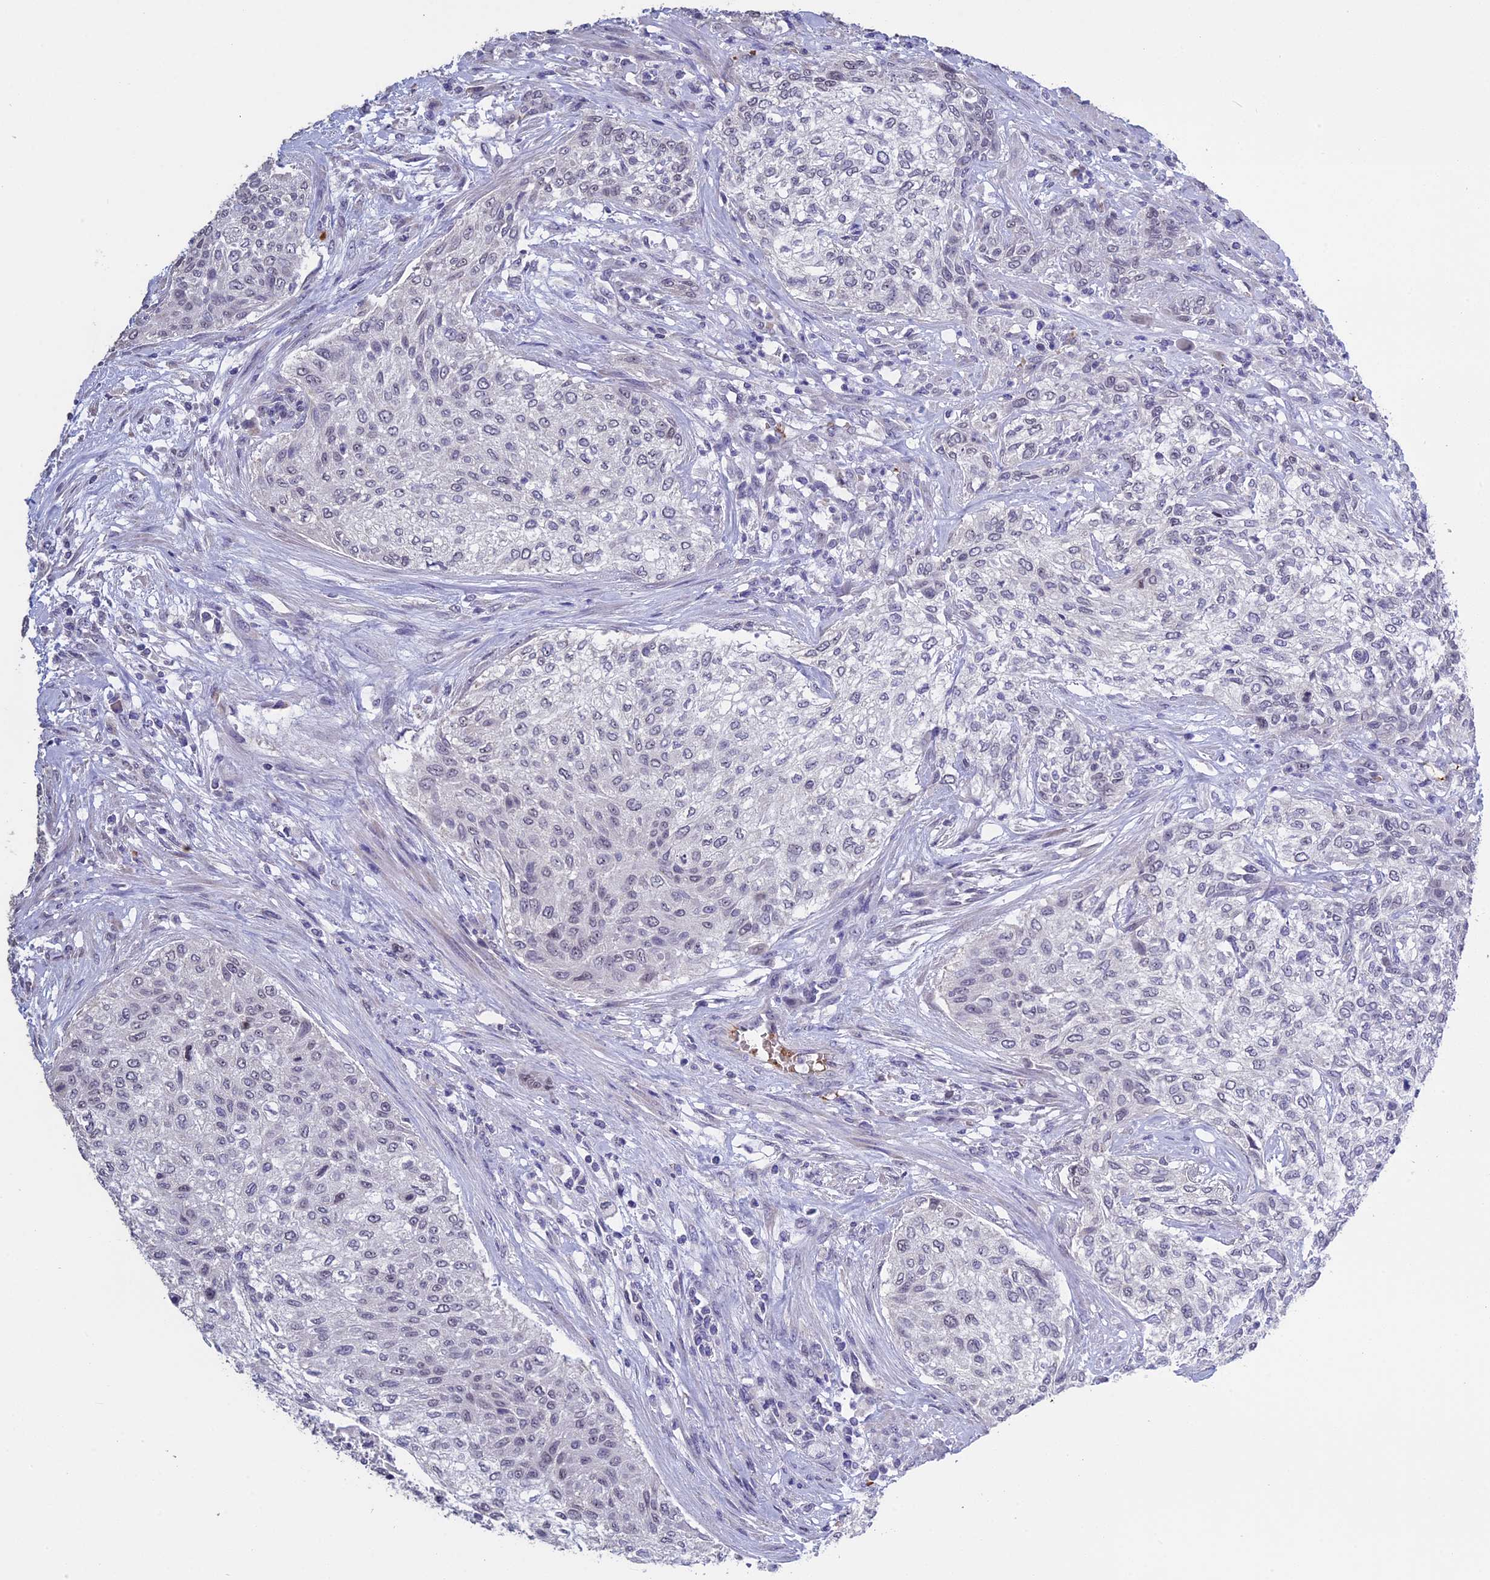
{"staining": {"intensity": "negative", "quantity": "none", "location": "none"}, "tissue": "urothelial cancer", "cell_type": "Tumor cells", "image_type": "cancer", "snomed": [{"axis": "morphology", "description": "Normal tissue, NOS"}, {"axis": "morphology", "description": "Urothelial carcinoma, NOS"}, {"axis": "topography", "description": "Urinary bladder"}, {"axis": "topography", "description": "Peripheral nerve tissue"}], "caption": "IHC histopathology image of human transitional cell carcinoma stained for a protein (brown), which reveals no positivity in tumor cells.", "gene": "KNOP1", "patient": {"sex": "male", "age": 35}}